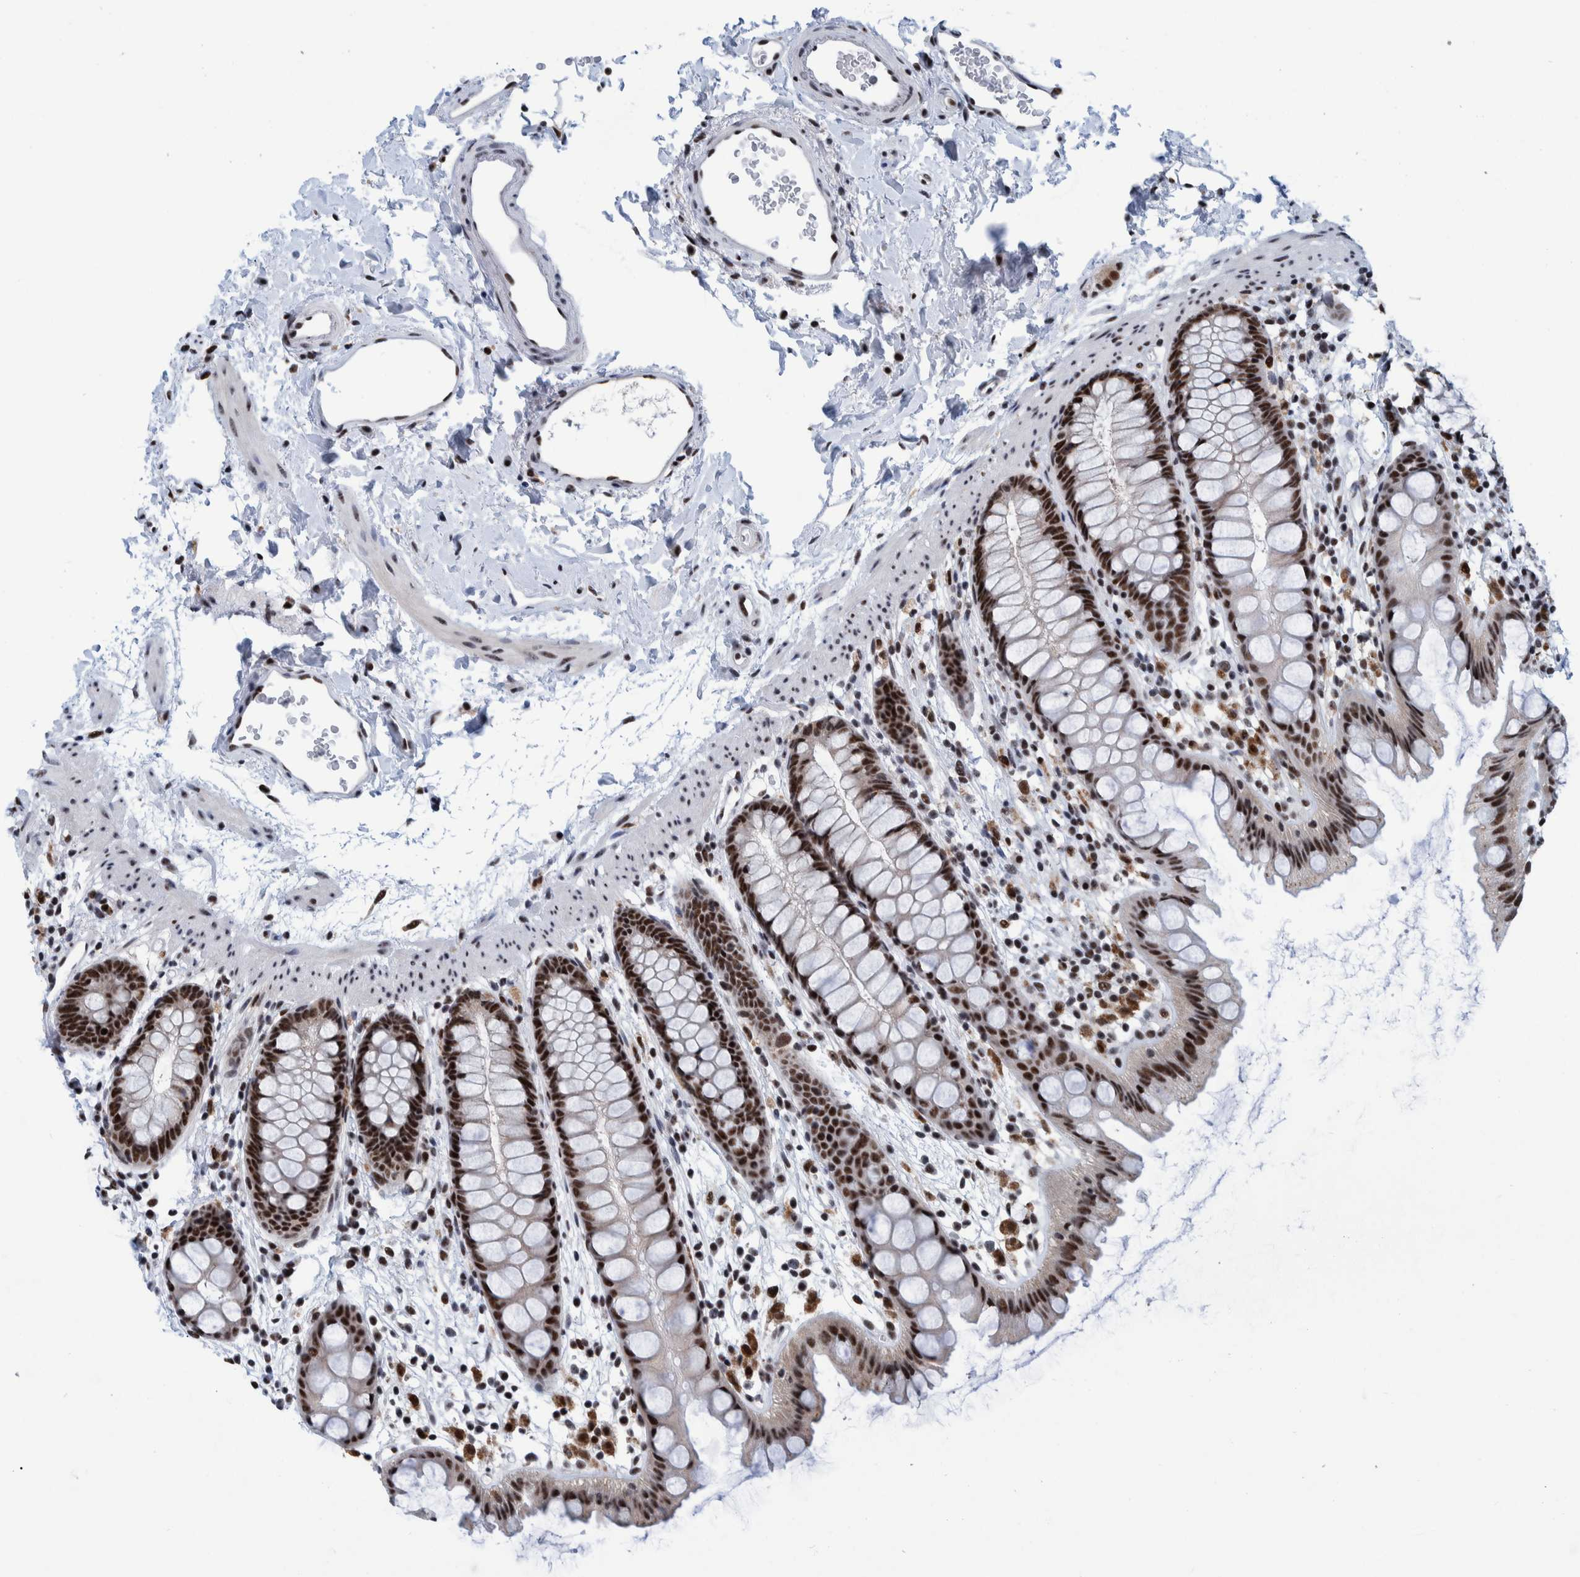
{"staining": {"intensity": "strong", "quantity": ">75%", "location": "nuclear"}, "tissue": "rectum", "cell_type": "Glandular cells", "image_type": "normal", "snomed": [{"axis": "morphology", "description": "Normal tissue, NOS"}, {"axis": "topography", "description": "Rectum"}], "caption": "This micrograph displays unremarkable rectum stained with immunohistochemistry to label a protein in brown. The nuclear of glandular cells show strong positivity for the protein. Nuclei are counter-stained blue.", "gene": "EFTUD2", "patient": {"sex": "female", "age": 65}}